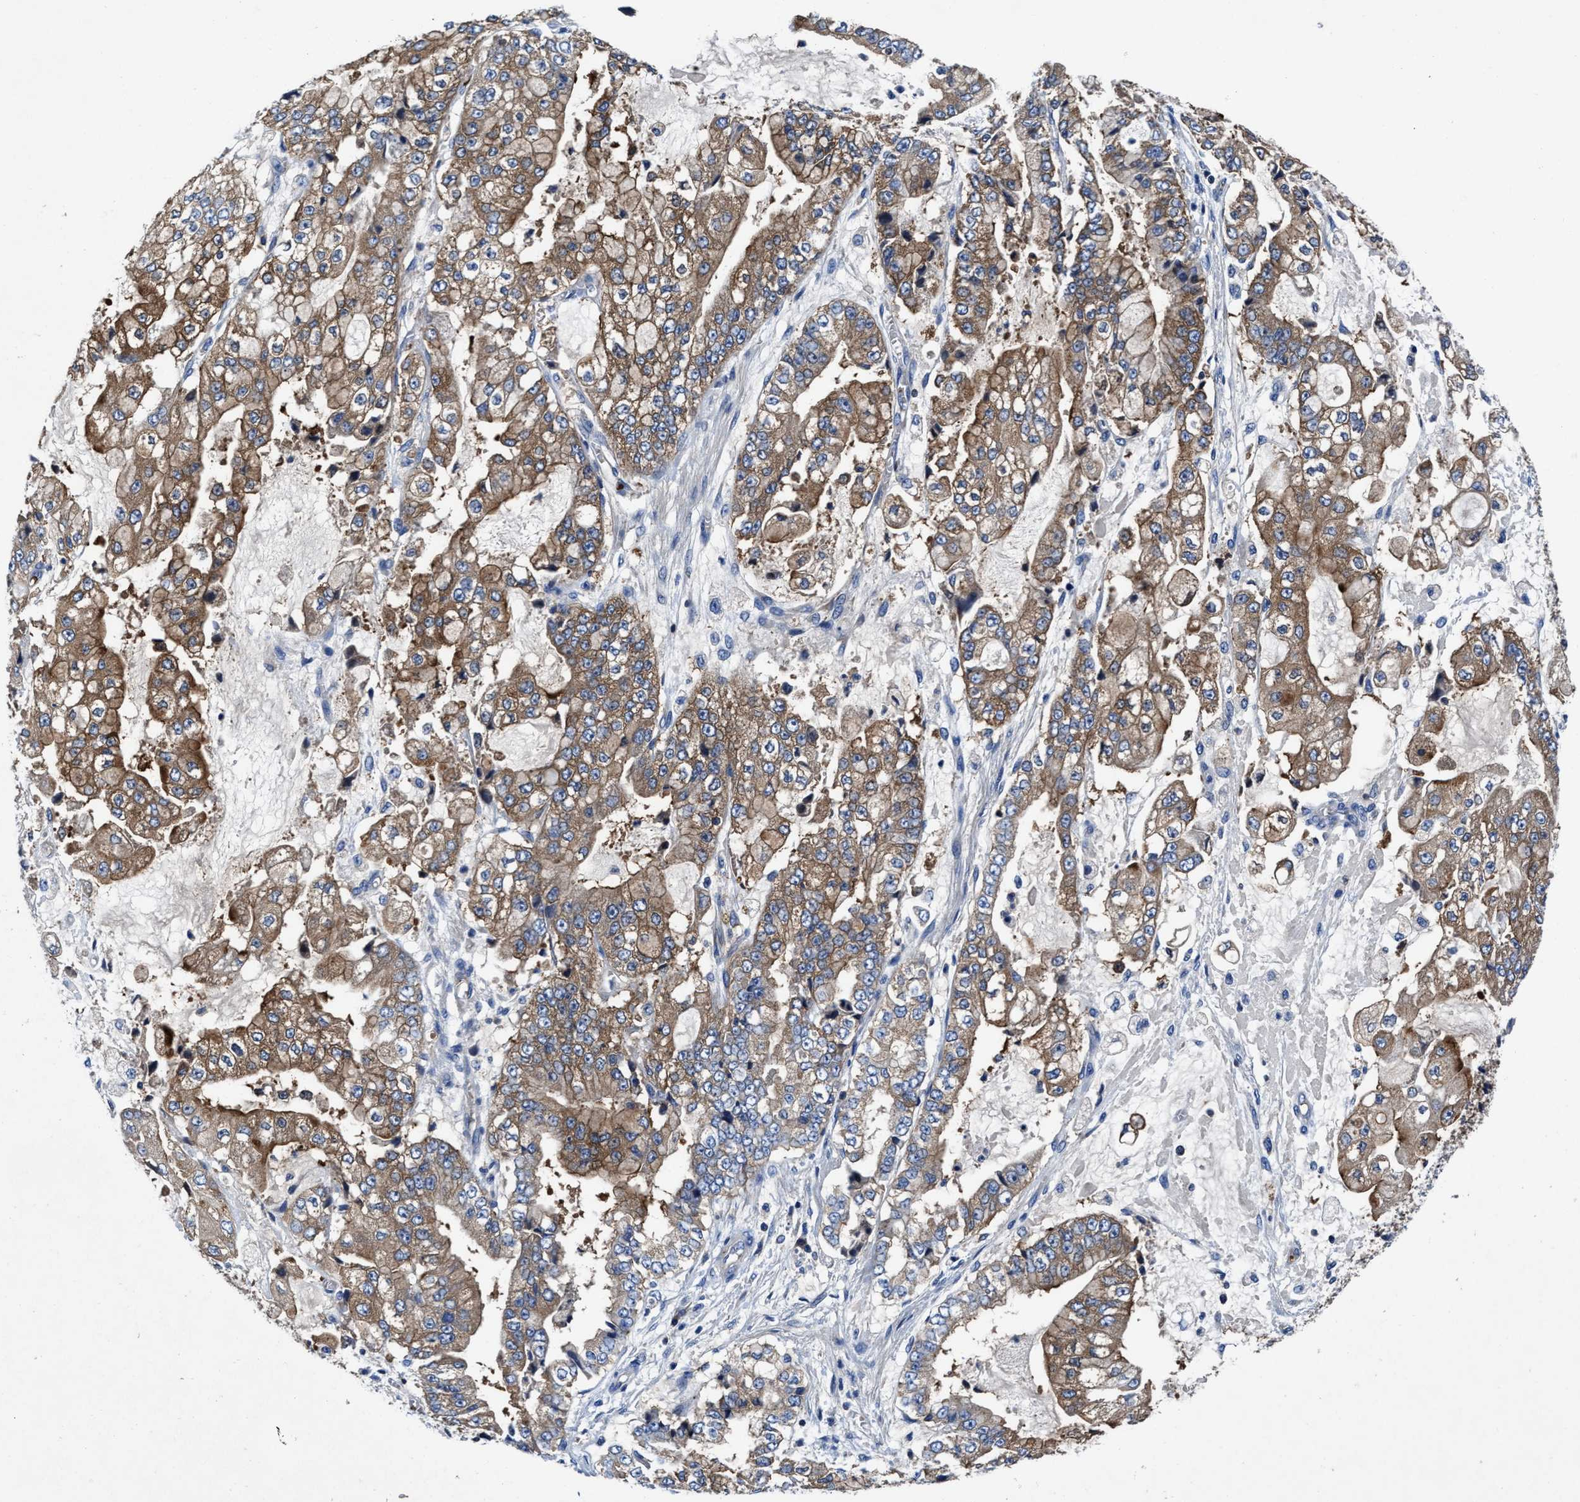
{"staining": {"intensity": "moderate", "quantity": ">75%", "location": "cytoplasmic/membranous"}, "tissue": "stomach cancer", "cell_type": "Tumor cells", "image_type": "cancer", "snomed": [{"axis": "morphology", "description": "Adenocarcinoma, NOS"}, {"axis": "topography", "description": "Stomach"}], "caption": "Immunohistochemical staining of stomach cancer (adenocarcinoma) reveals moderate cytoplasmic/membranous protein positivity in approximately >75% of tumor cells.", "gene": "PHLPP1", "patient": {"sex": "male", "age": 76}}